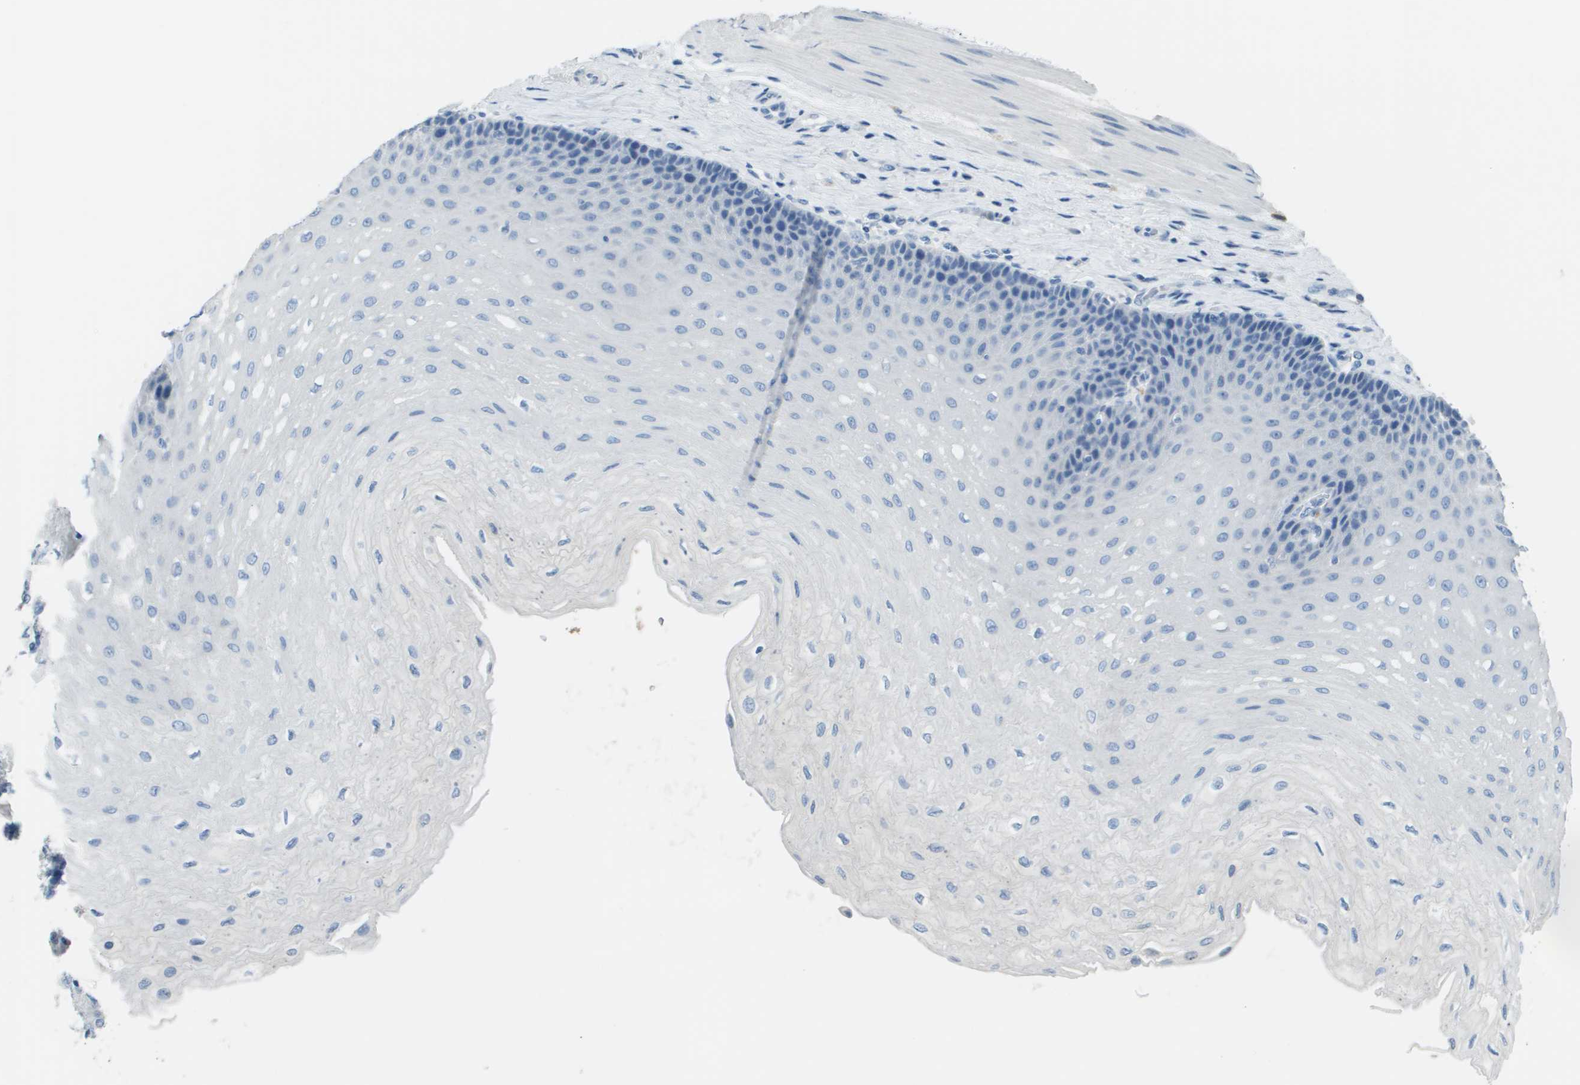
{"staining": {"intensity": "negative", "quantity": "none", "location": "none"}, "tissue": "esophagus", "cell_type": "Squamous epithelial cells", "image_type": "normal", "snomed": [{"axis": "morphology", "description": "Normal tissue, NOS"}, {"axis": "topography", "description": "Esophagus"}], "caption": "DAB immunohistochemical staining of benign human esophagus shows no significant expression in squamous epithelial cells.", "gene": "PTGDR2", "patient": {"sex": "female", "age": 72}}